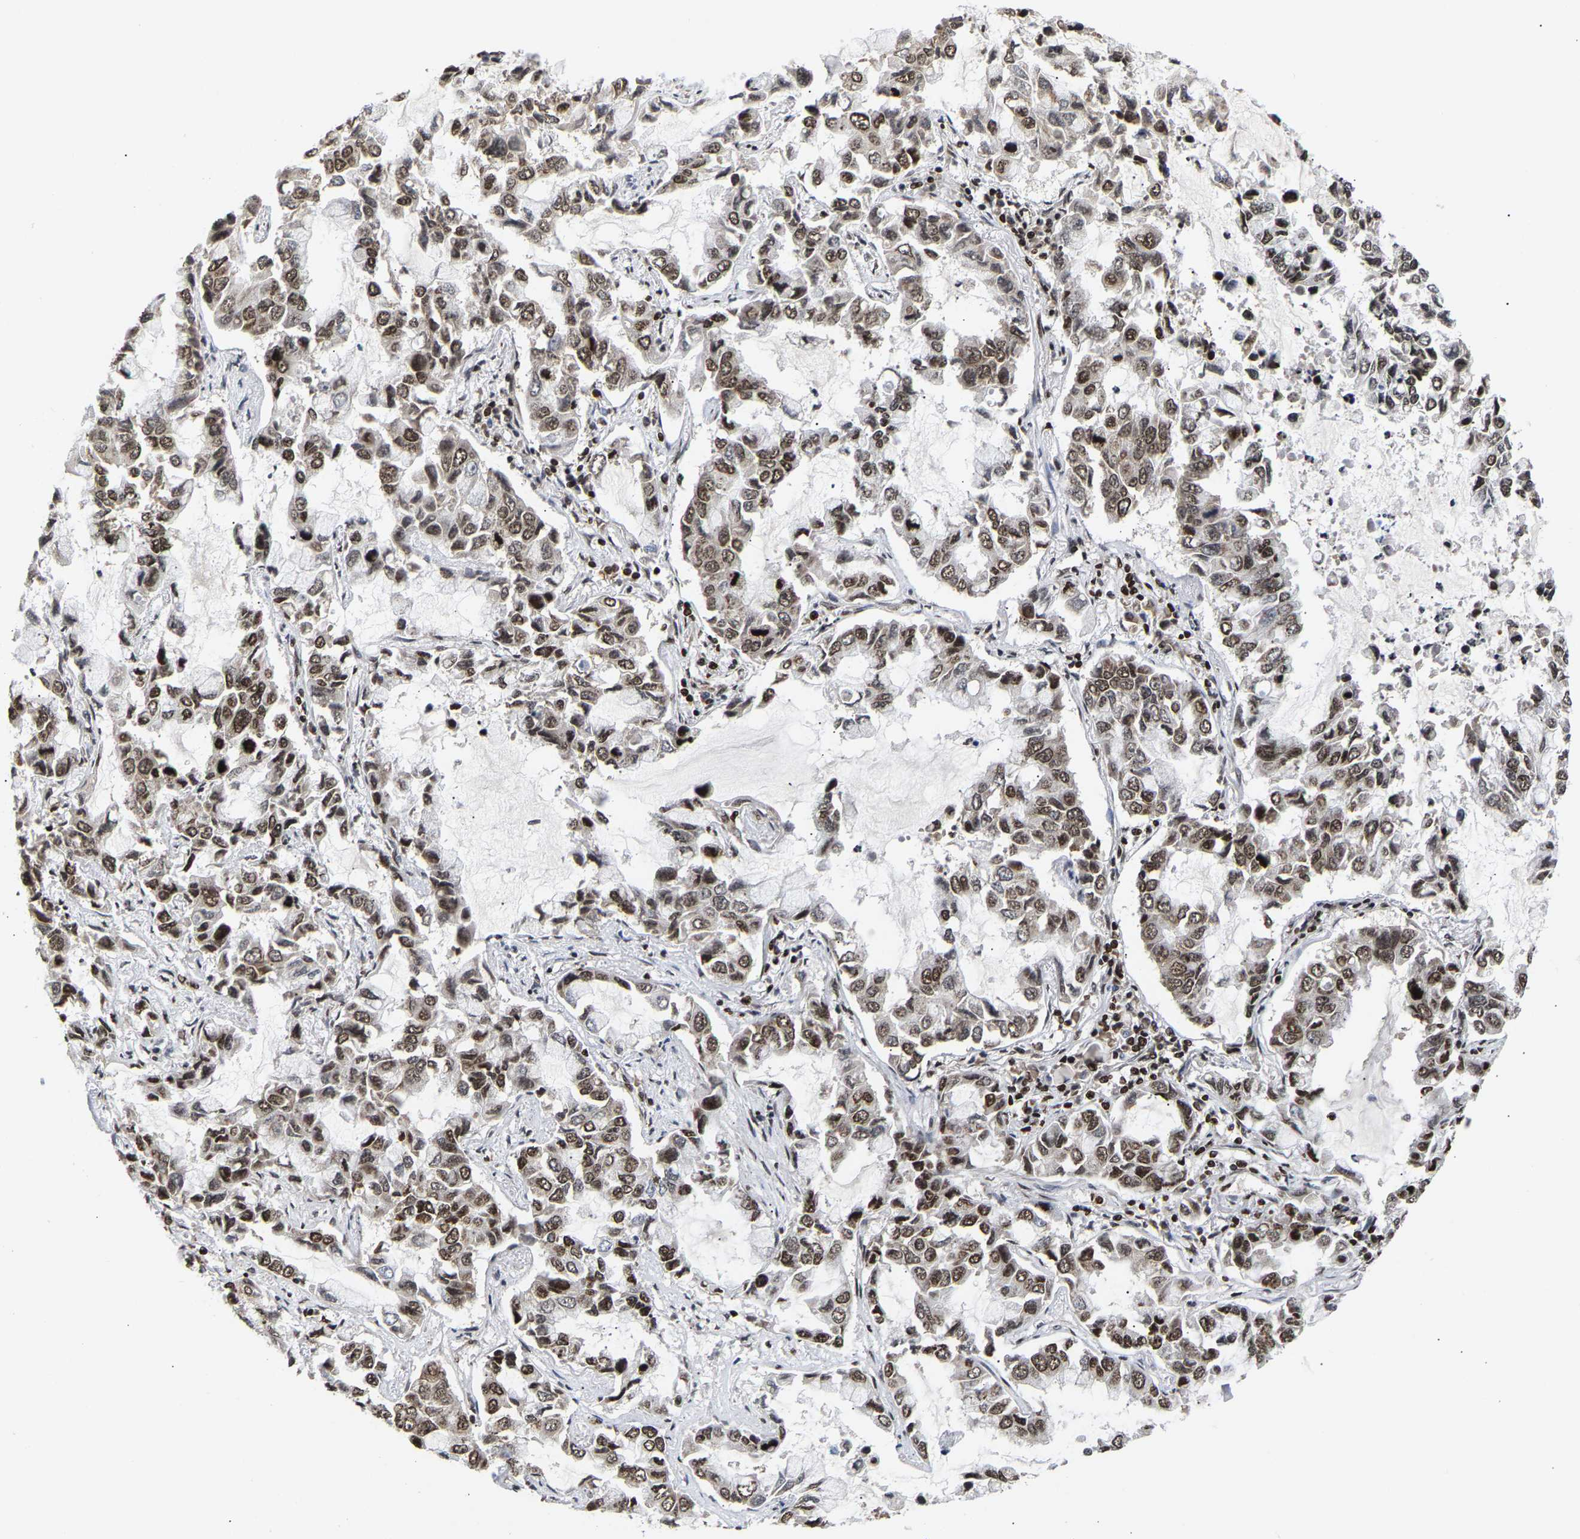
{"staining": {"intensity": "moderate", "quantity": ">75%", "location": "cytoplasmic/membranous,nuclear"}, "tissue": "lung cancer", "cell_type": "Tumor cells", "image_type": "cancer", "snomed": [{"axis": "morphology", "description": "Adenocarcinoma, NOS"}, {"axis": "topography", "description": "Lung"}], "caption": "The micrograph exhibits a brown stain indicating the presence of a protein in the cytoplasmic/membranous and nuclear of tumor cells in lung cancer. Immunohistochemistry stains the protein of interest in brown and the nuclei are stained blue.", "gene": "PSIP1", "patient": {"sex": "male", "age": 64}}